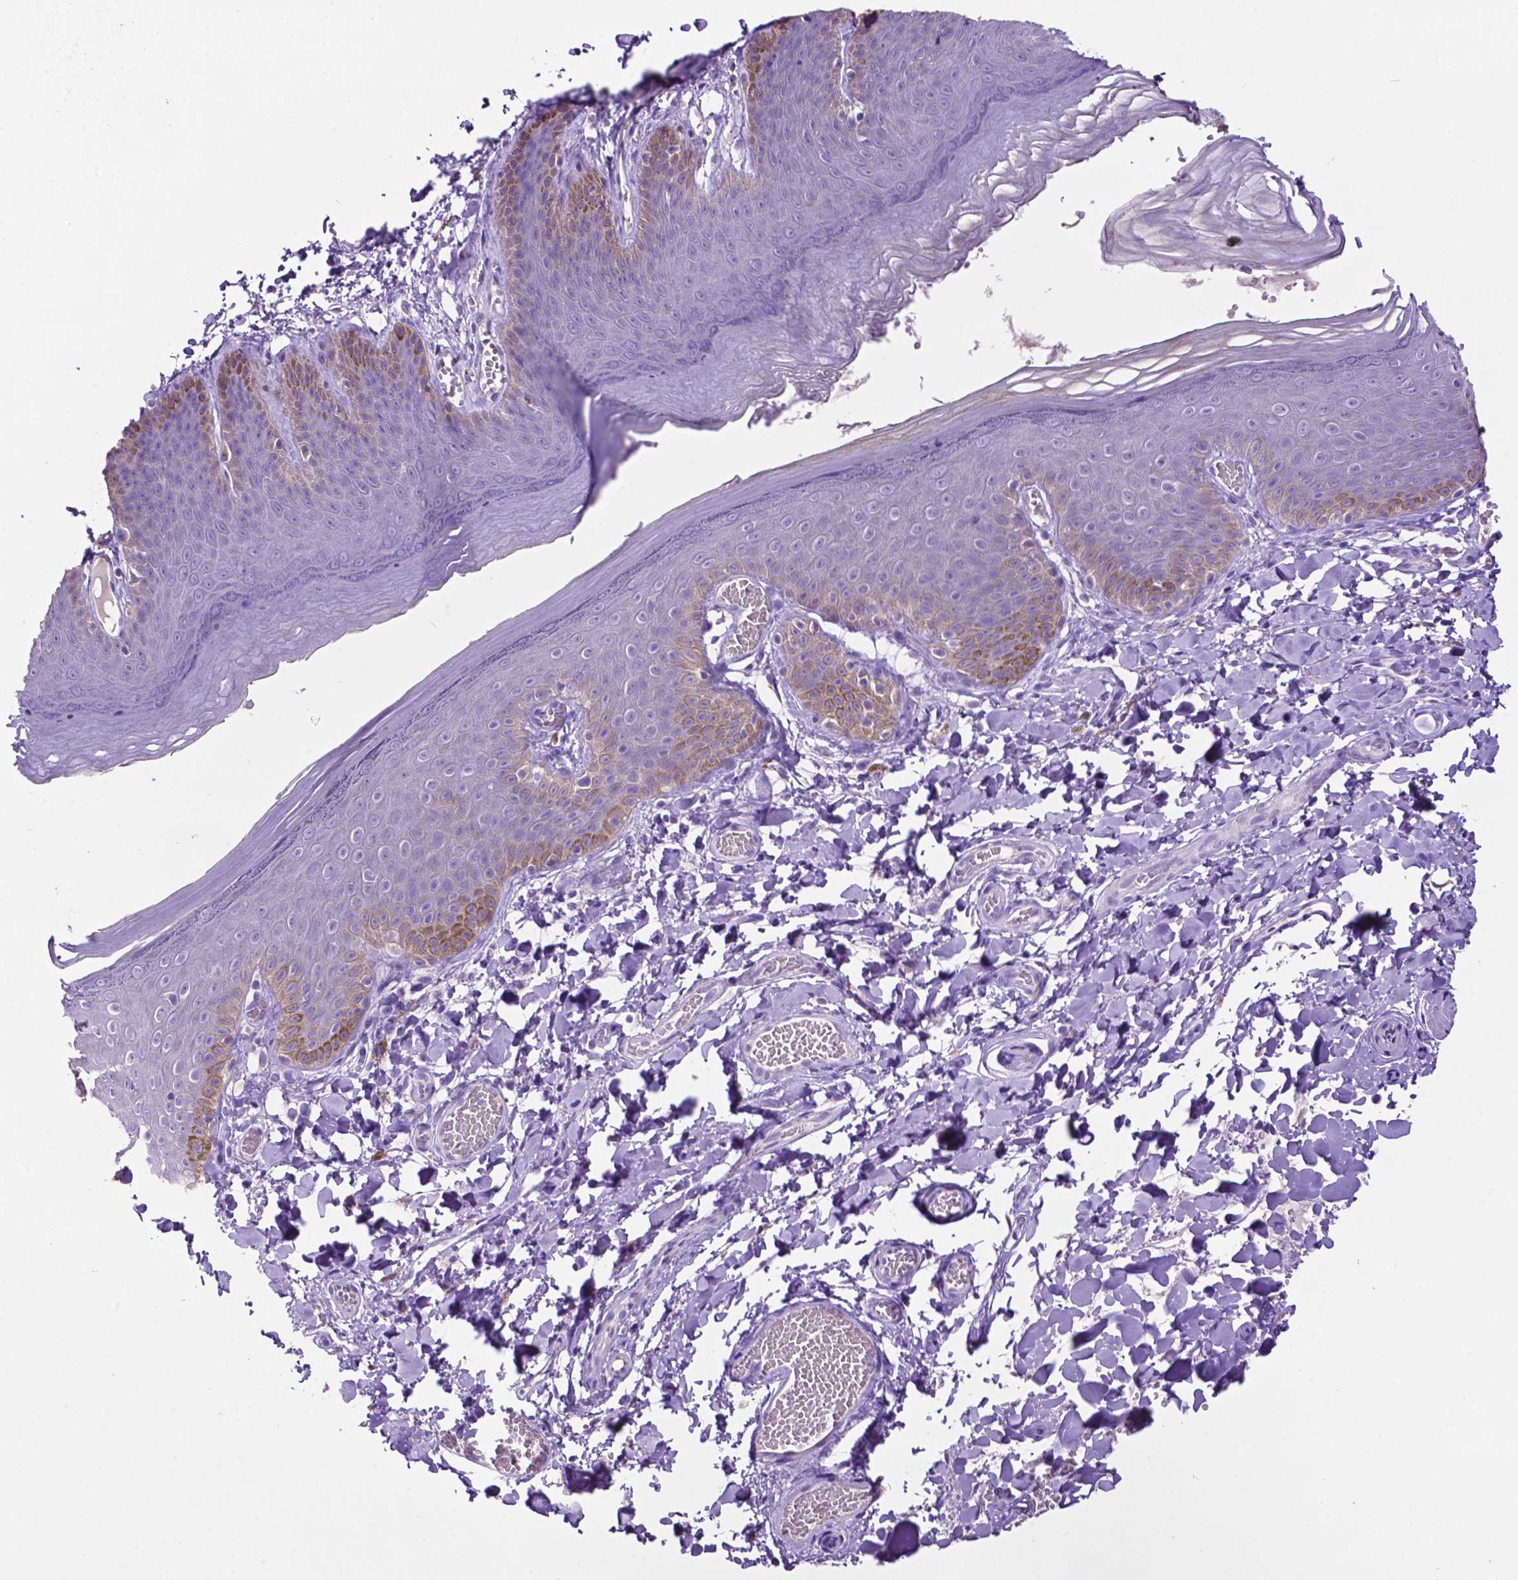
{"staining": {"intensity": "negative", "quantity": "none", "location": "none"}, "tissue": "skin", "cell_type": "Epidermal cells", "image_type": "normal", "snomed": [{"axis": "morphology", "description": "Normal tissue, NOS"}, {"axis": "topography", "description": "Anal"}], "caption": "Immunohistochemistry of benign skin exhibits no expression in epidermal cells.", "gene": "PHYHIP", "patient": {"sex": "male", "age": 53}}